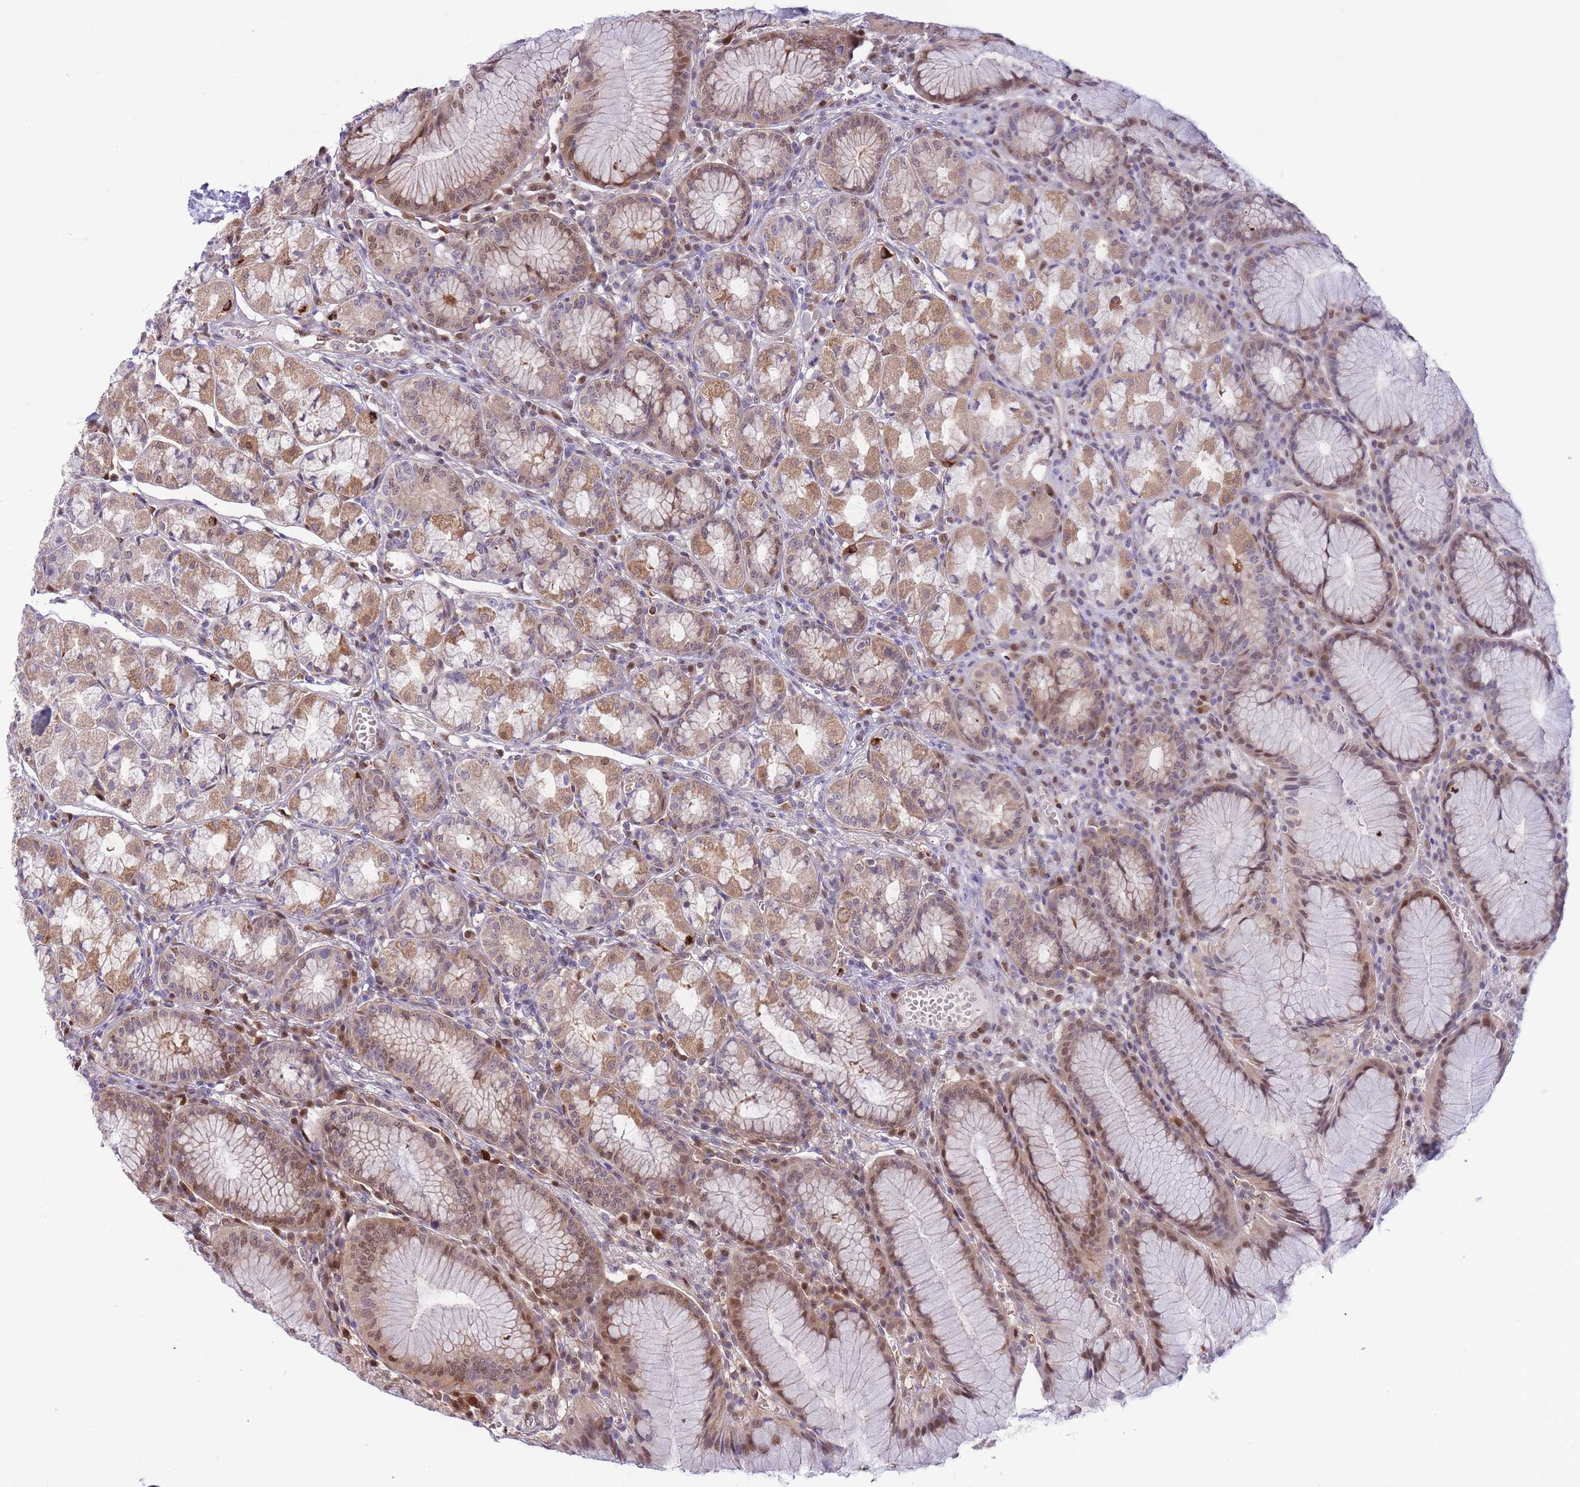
{"staining": {"intensity": "moderate", "quantity": ">75%", "location": "cytoplasmic/membranous,nuclear"}, "tissue": "stomach", "cell_type": "Glandular cells", "image_type": "normal", "snomed": [{"axis": "morphology", "description": "Normal tissue, NOS"}, {"axis": "topography", "description": "Stomach"}], "caption": "Immunohistochemical staining of unremarkable human stomach shows >75% levels of moderate cytoplasmic/membranous,nuclear protein positivity in about >75% of glandular cells. Using DAB (3,3'-diaminobenzidine) (brown) and hematoxylin (blue) stains, captured at high magnification using brightfield microscopy.", "gene": "NSFL1C", "patient": {"sex": "male", "age": 55}}